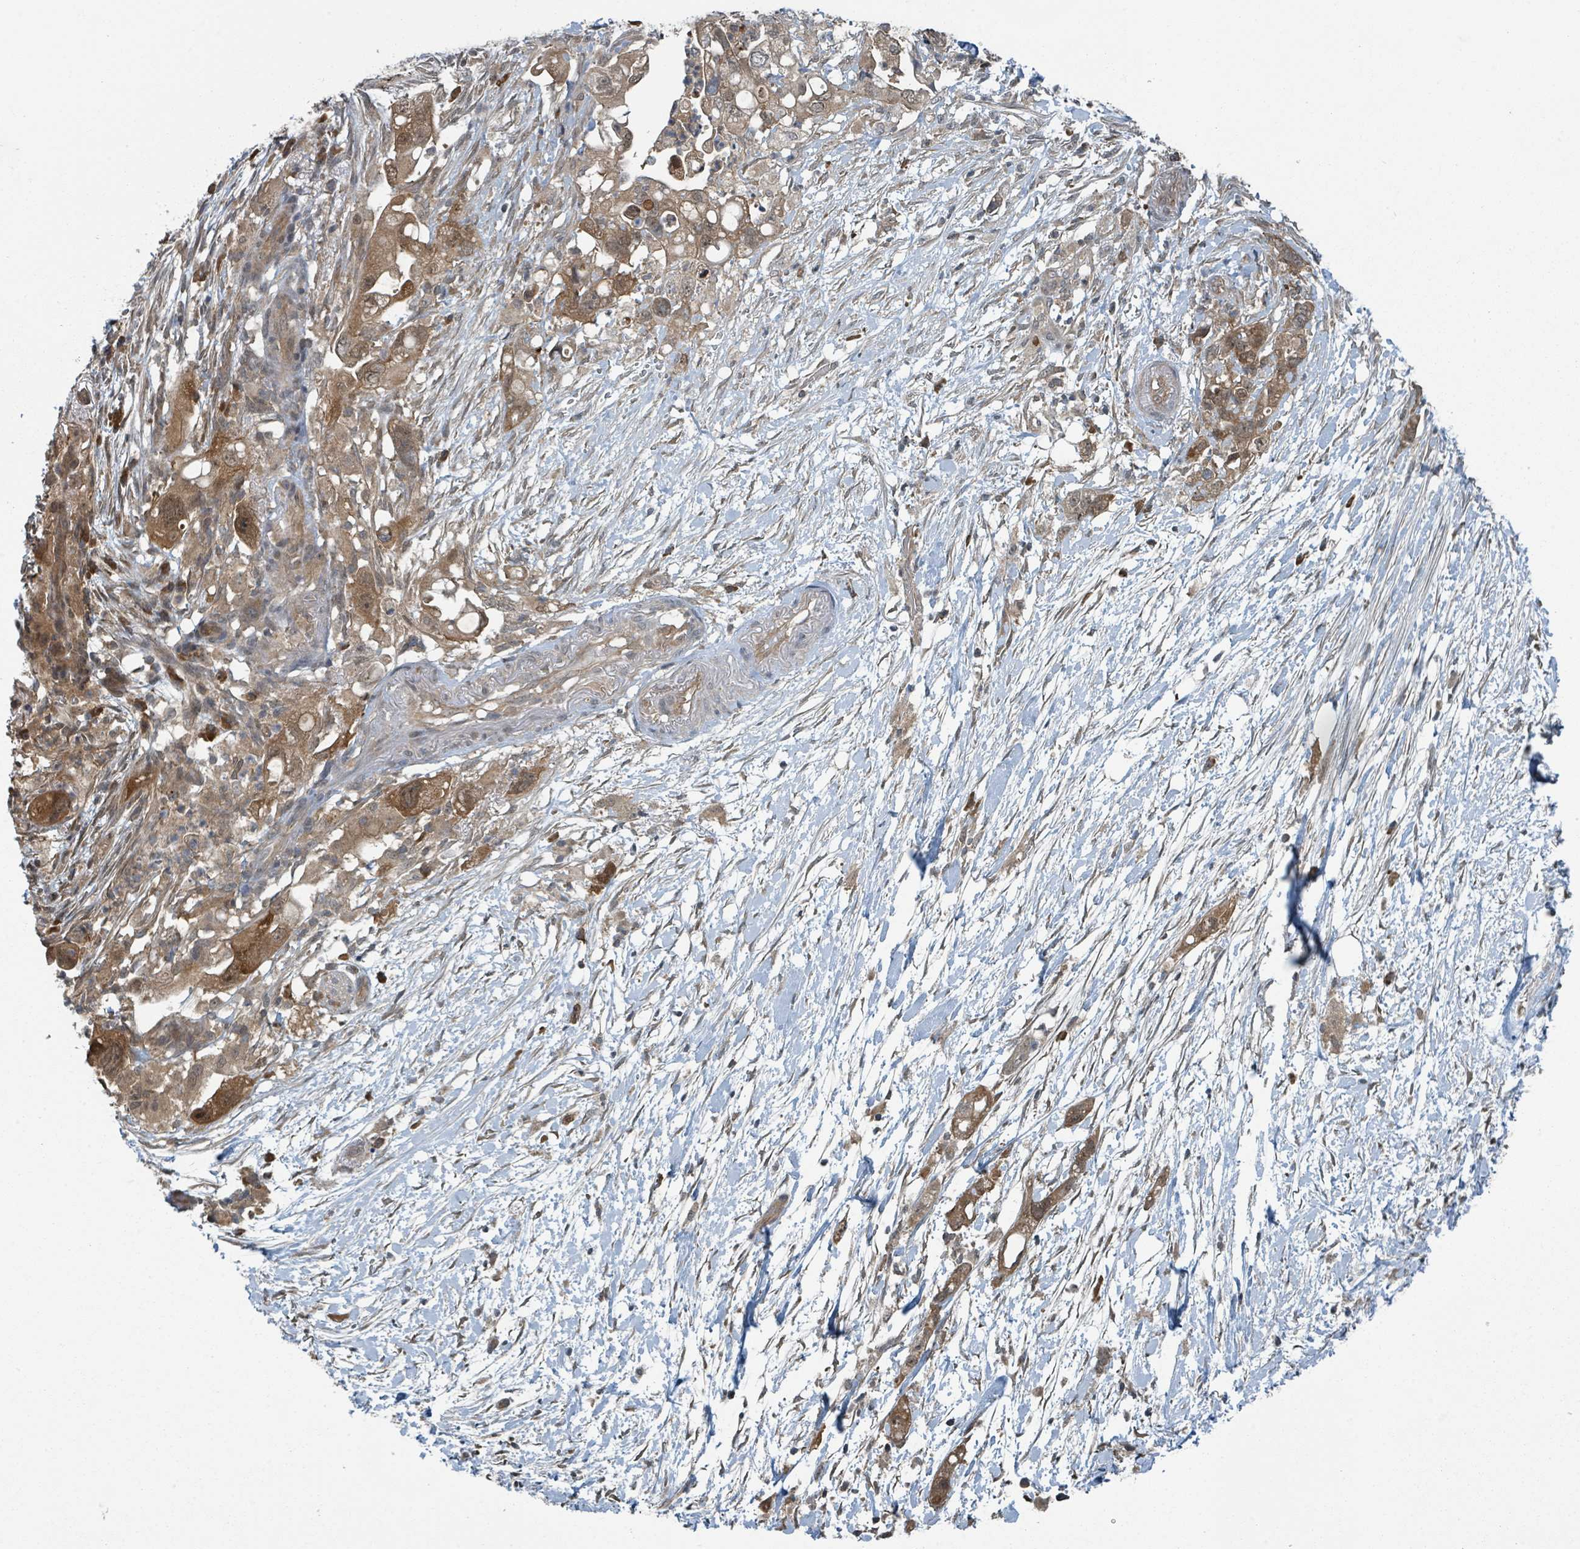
{"staining": {"intensity": "moderate", "quantity": ">75%", "location": "cytoplasmic/membranous,nuclear"}, "tissue": "pancreatic cancer", "cell_type": "Tumor cells", "image_type": "cancer", "snomed": [{"axis": "morphology", "description": "Adenocarcinoma, NOS"}, {"axis": "topography", "description": "Pancreas"}], "caption": "There is medium levels of moderate cytoplasmic/membranous and nuclear positivity in tumor cells of pancreatic adenocarcinoma, as demonstrated by immunohistochemical staining (brown color).", "gene": "GOLGA7", "patient": {"sex": "female", "age": 72}}